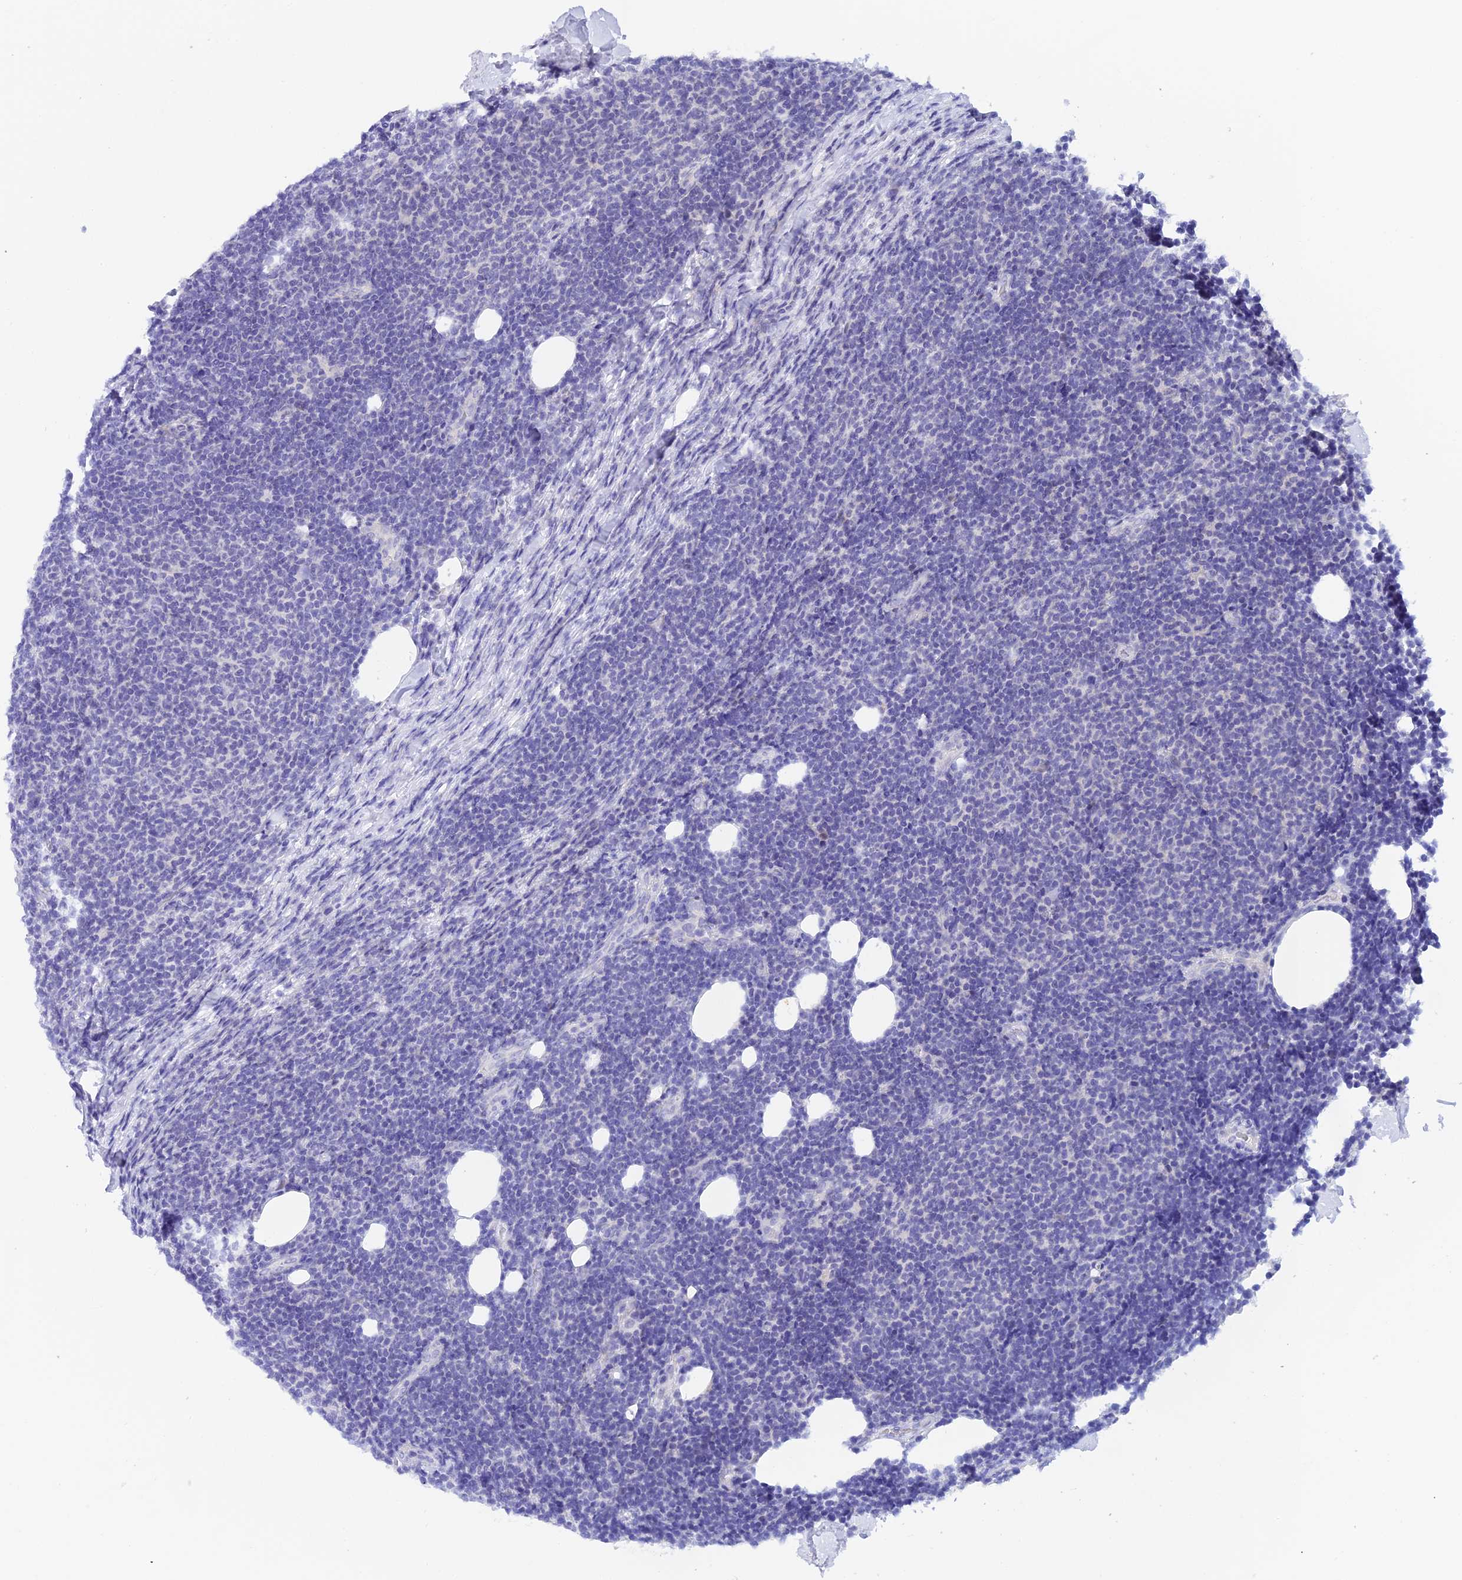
{"staining": {"intensity": "negative", "quantity": "none", "location": "none"}, "tissue": "lymphoma", "cell_type": "Tumor cells", "image_type": "cancer", "snomed": [{"axis": "morphology", "description": "Malignant lymphoma, non-Hodgkin's type, Low grade"}, {"axis": "topography", "description": "Lymph node"}], "caption": "Tumor cells are negative for brown protein staining in low-grade malignant lymphoma, non-Hodgkin's type.", "gene": "RASGEF1B", "patient": {"sex": "male", "age": 66}}